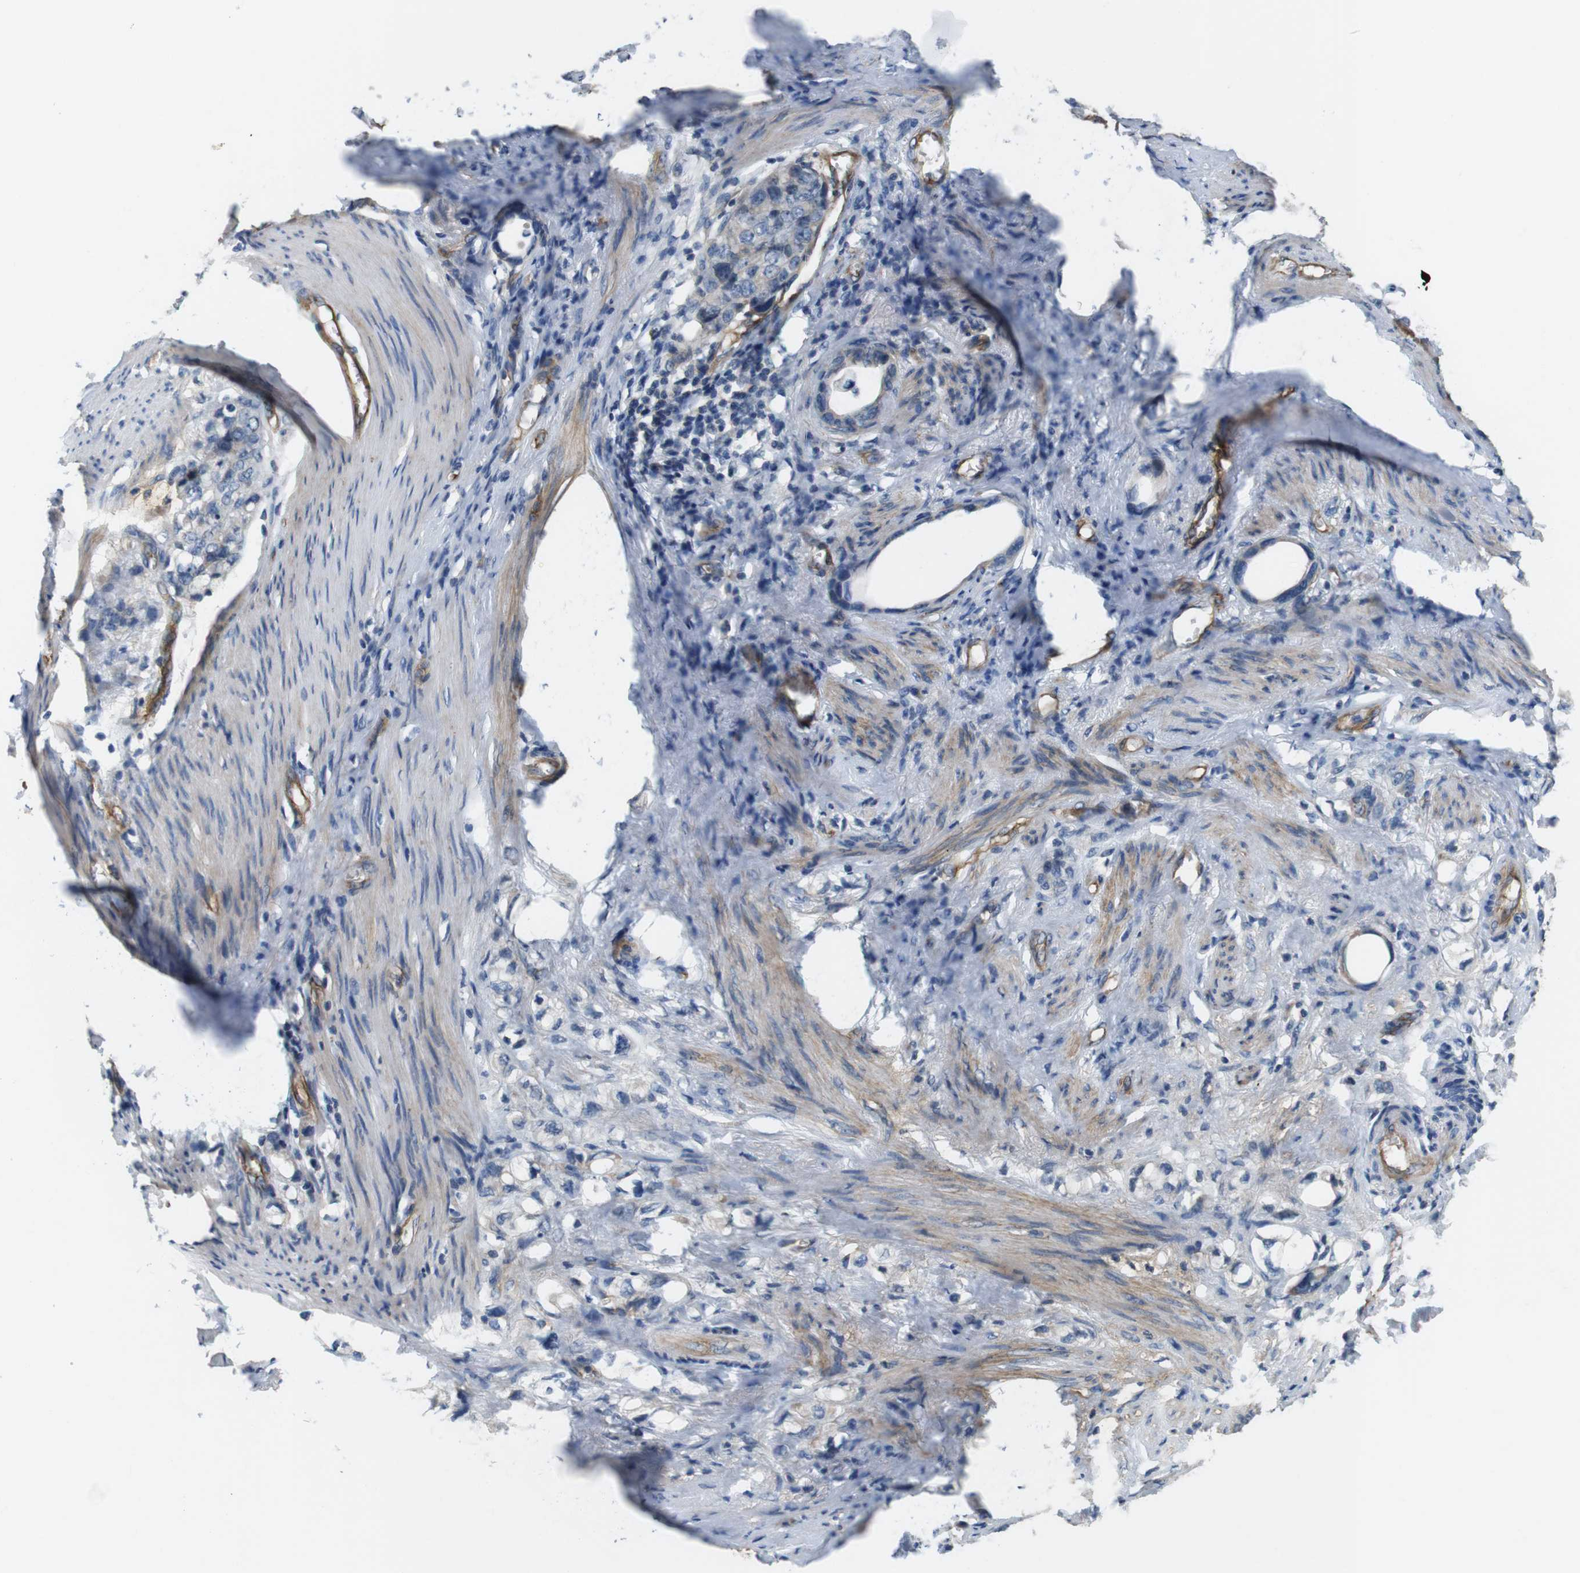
{"staining": {"intensity": "weak", "quantity": "25%-75%", "location": "cytoplasmic/membranous"}, "tissue": "stomach cancer", "cell_type": "Tumor cells", "image_type": "cancer", "snomed": [{"axis": "morphology", "description": "Adenocarcinoma, NOS"}, {"axis": "topography", "description": "Stomach"}], "caption": "Brown immunohistochemical staining in human stomach cancer reveals weak cytoplasmic/membranous staining in approximately 25%-75% of tumor cells.", "gene": "BVES", "patient": {"sex": "female", "age": 75}}